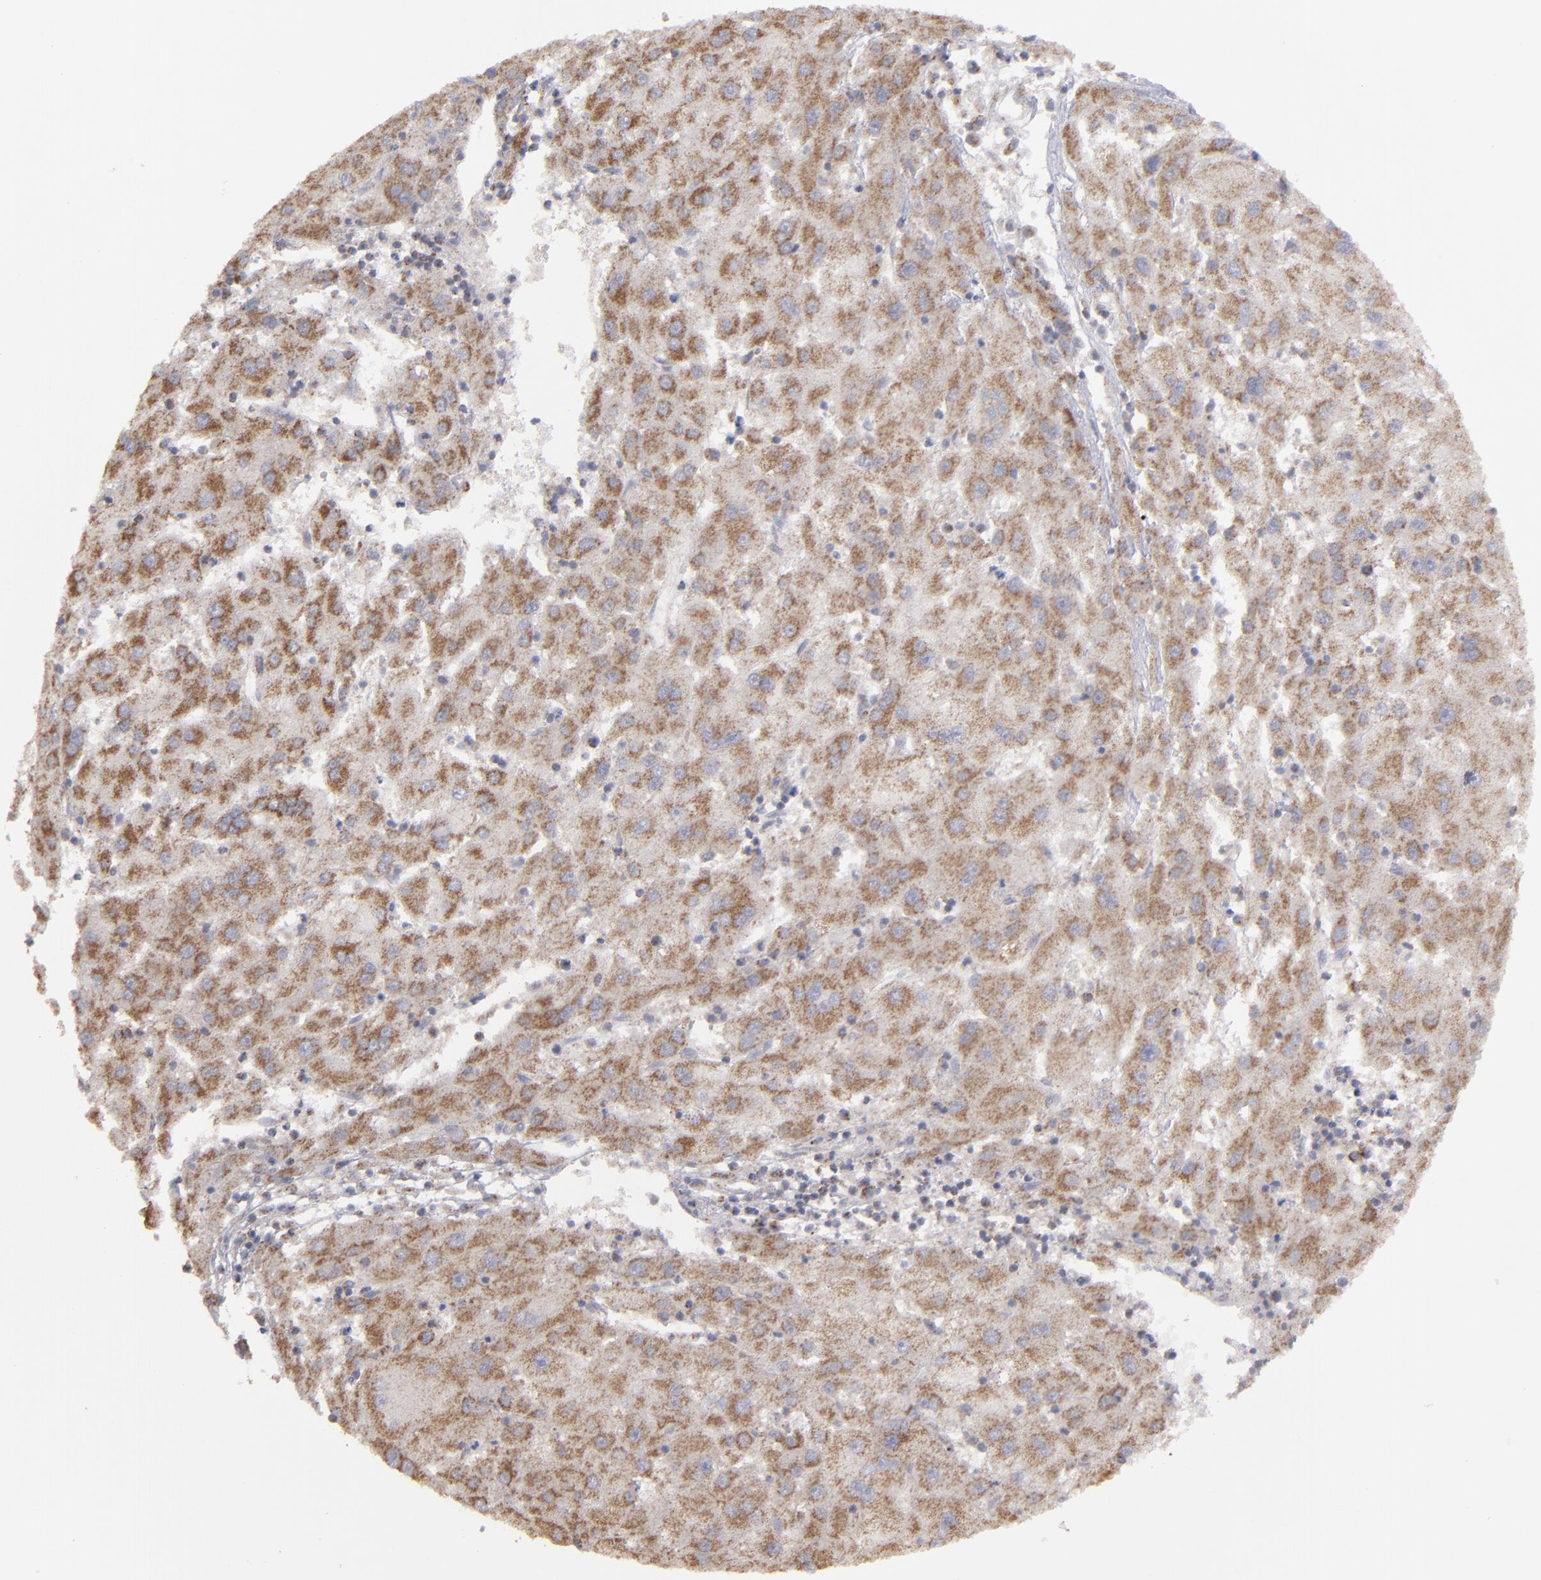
{"staining": {"intensity": "moderate", "quantity": ">75%", "location": "cytoplasmic/membranous"}, "tissue": "liver cancer", "cell_type": "Tumor cells", "image_type": "cancer", "snomed": [{"axis": "morphology", "description": "Carcinoma, Hepatocellular, NOS"}, {"axis": "topography", "description": "Liver"}], "caption": "Liver hepatocellular carcinoma was stained to show a protein in brown. There is medium levels of moderate cytoplasmic/membranous expression in about >75% of tumor cells. Using DAB (brown) and hematoxylin (blue) stains, captured at high magnification using brightfield microscopy.", "gene": "MYOM2", "patient": {"sex": "male", "age": 72}}